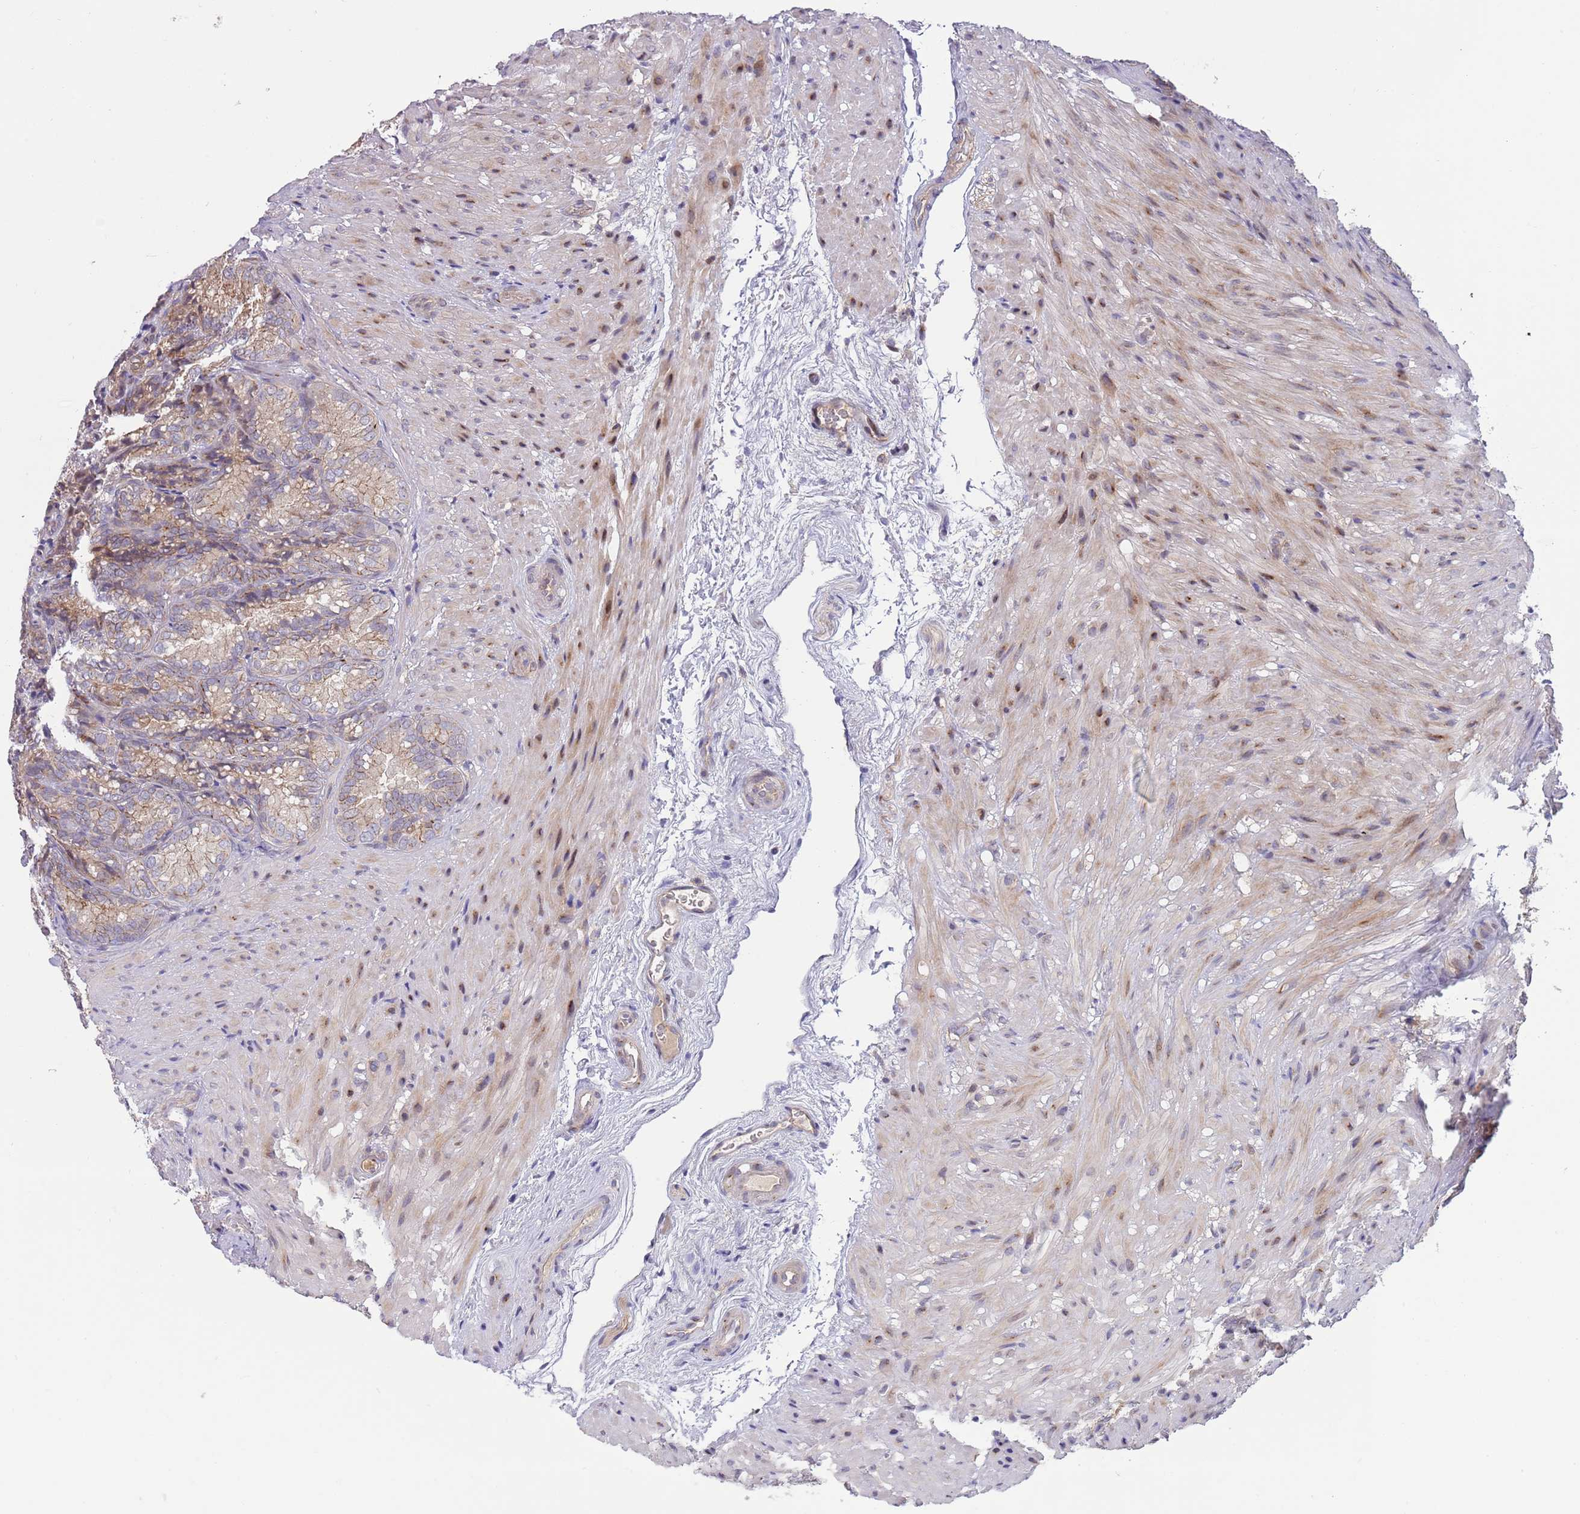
{"staining": {"intensity": "moderate", "quantity": ">75%", "location": "cytoplasmic/membranous"}, "tissue": "seminal vesicle", "cell_type": "Glandular cells", "image_type": "normal", "snomed": [{"axis": "morphology", "description": "Normal tissue, NOS"}, {"axis": "topography", "description": "Seminal veicle"}], "caption": "DAB immunohistochemical staining of benign human seminal vesicle reveals moderate cytoplasmic/membranous protein expression in about >75% of glandular cells.", "gene": "BTBD7", "patient": {"sex": "male", "age": 58}}